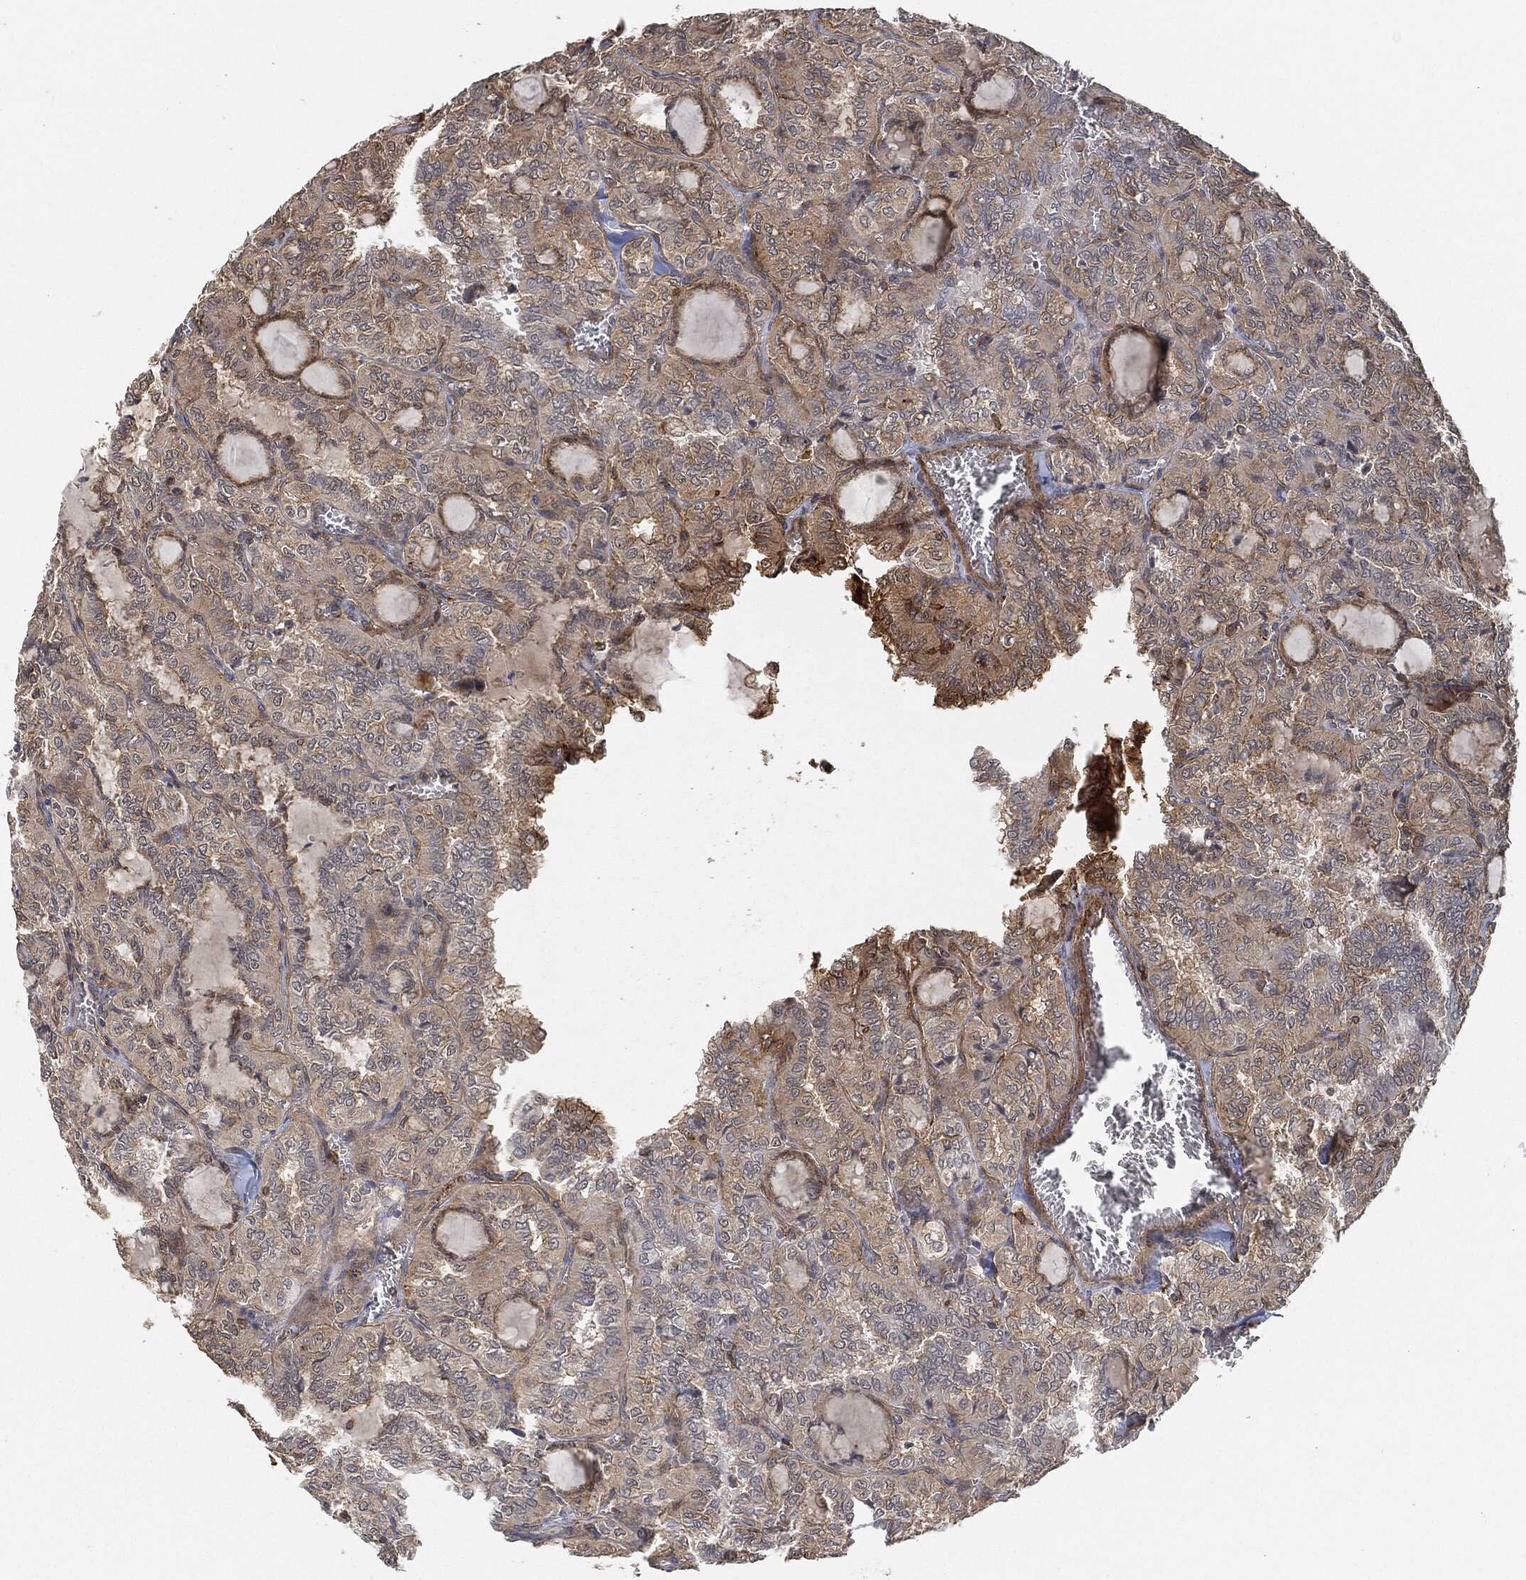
{"staining": {"intensity": "moderate", "quantity": "<25%", "location": "cytoplasmic/membranous"}, "tissue": "thyroid cancer", "cell_type": "Tumor cells", "image_type": "cancer", "snomed": [{"axis": "morphology", "description": "Papillary adenocarcinoma, NOS"}, {"axis": "topography", "description": "Thyroid gland"}], "caption": "Immunohistochemistry histopathology image of neoplastic tissue: human thyroid papillary adenocarcinoma stained using immunohistochemistry (IHC) displays low levels of moderate protein expression localized specifically in the cytoplasmic/membranous of tumor cells, appearing as a cytoplasmic/membranous brown color.", "gene": "TPT1", "patient": {"sex": "female", "age": 41}}